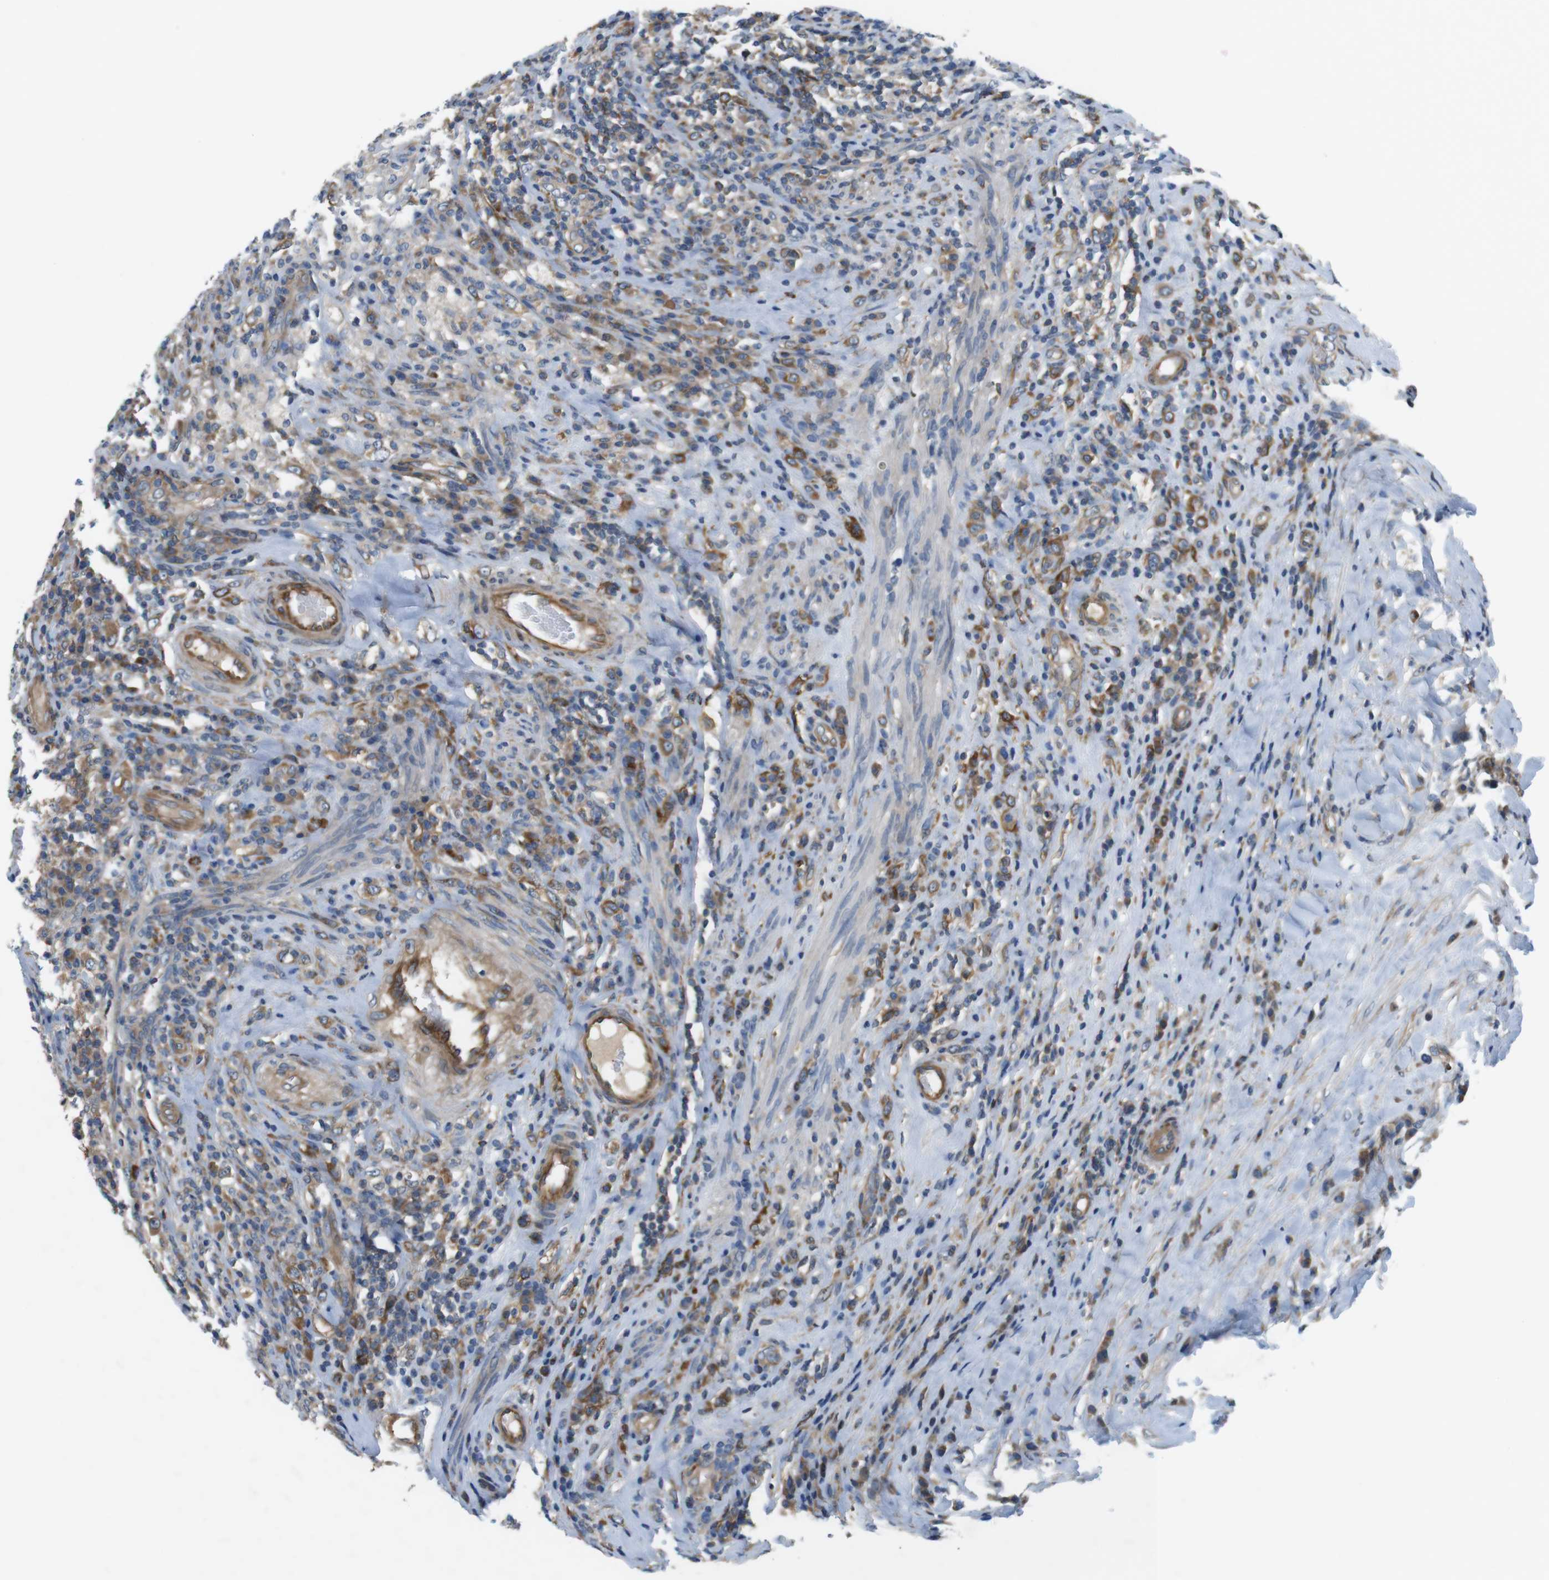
{"staining": {"intensity": "moderate", "quantity": ">75%", "location": "cytoplasmic/membranous"}, "tissue": "testis cancer", "cell_type": "Tumor cells", "image_type": "cancer", "snomed": [{"axis": "morphology", "description": "Necrosis, NOS"}, {"axis": "morphology", "description": "Carcinoma, Embryonal, NOS"}, {"axis": "topography", "description": "Testis"}], "caption": "High-magnification brightfield microscopy of testis cancer (embryonal carcinoma) stained with DAB (3,3'-diaminobenzidine) (brown) and counterstained with hematoxylin (blue). tumor cells exhibit moderate cytoplasmic/membranous positivity is appreciated in about>75% of cells. (DAB IHC with brightfield microscopy, high magnification).", "gene": "DCLK1", "patient": {"sex": "male", "age": 19}}